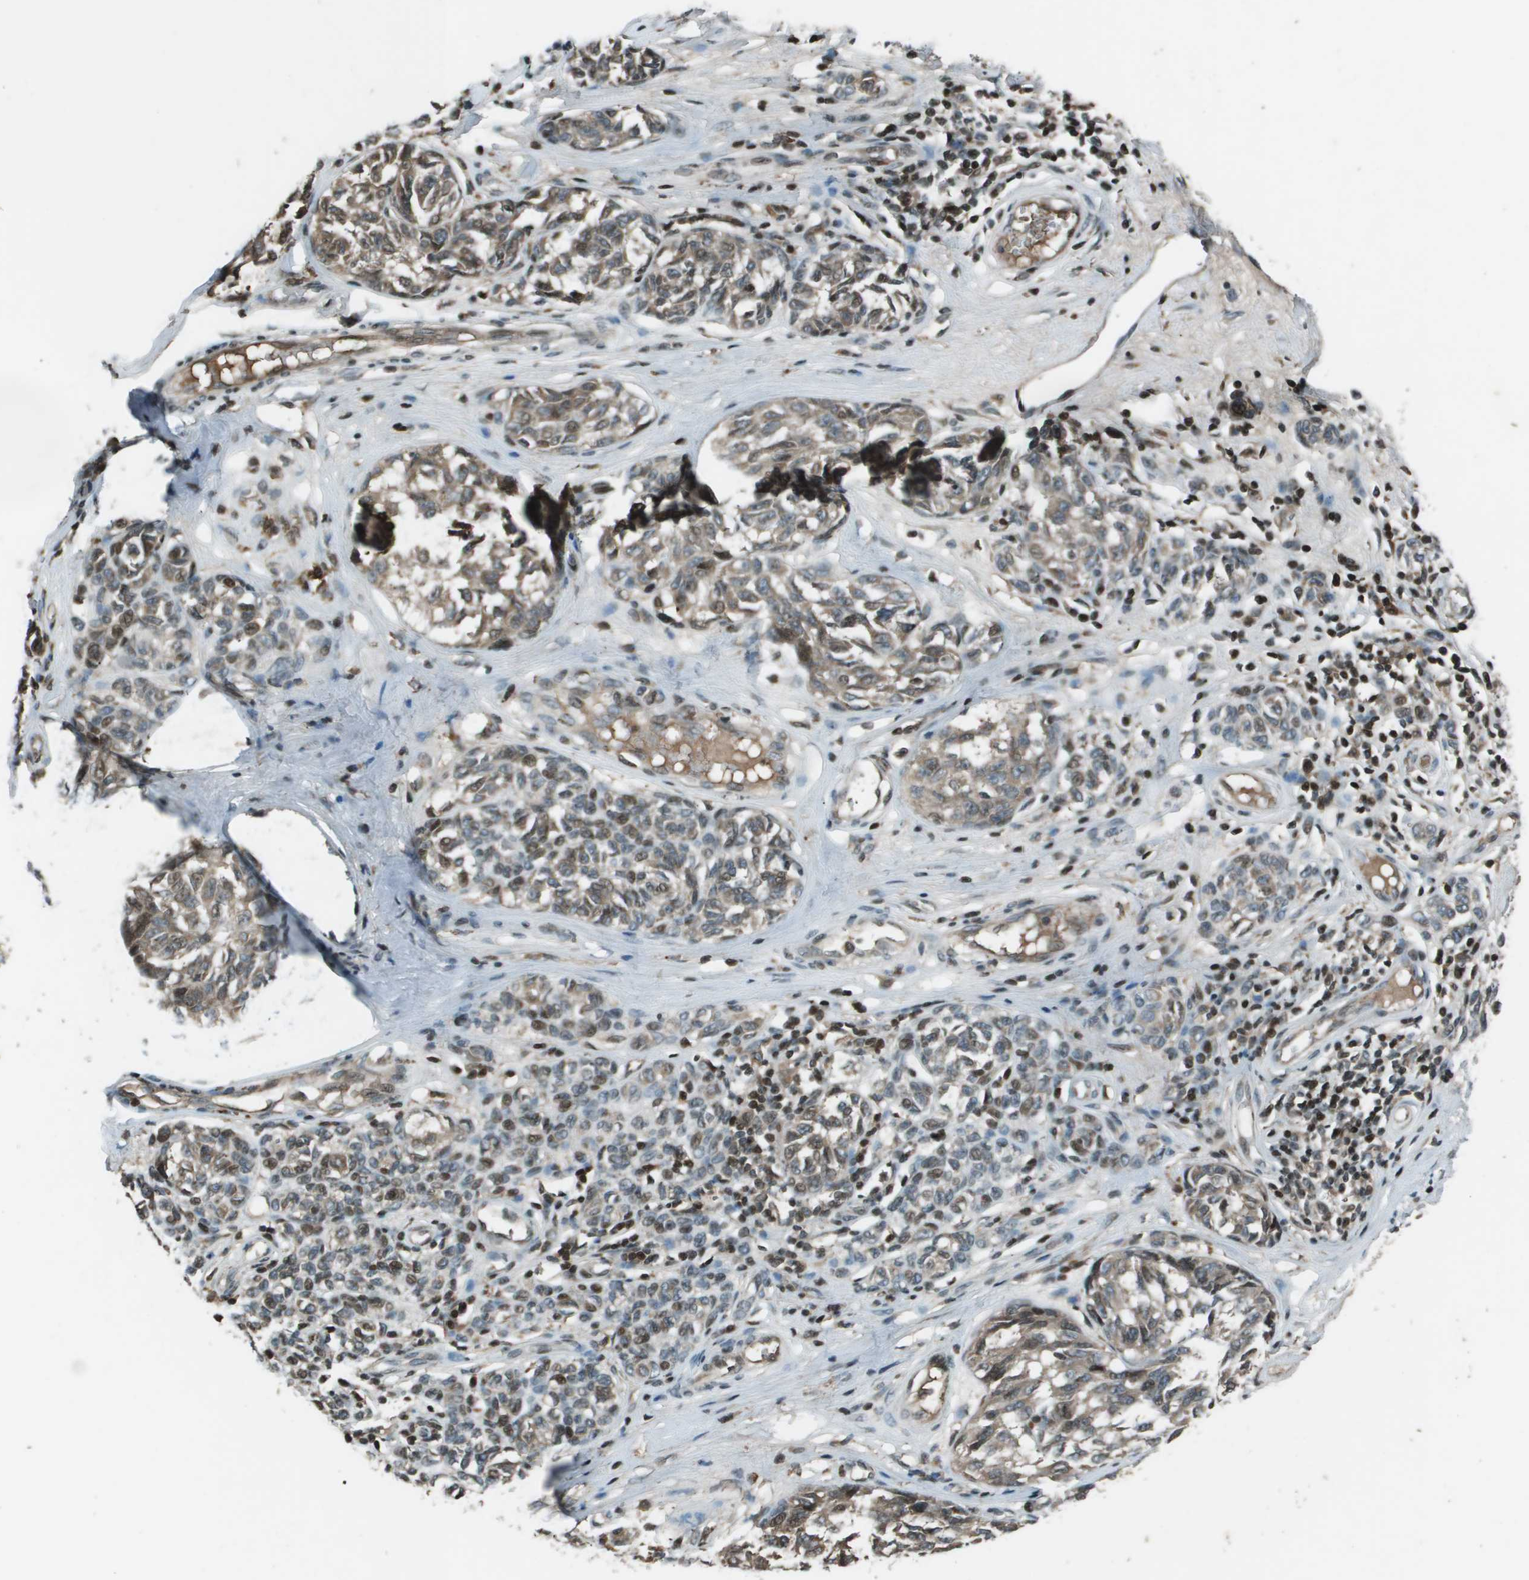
{"staining": {"intensity": "weak", "quantity": ">75%", "location": "cytoplasmic/membranous"}, "tissue": "melanoma", "cell_type": "Tumor cells", "image_type": "cancer", "snomed": [{"axis": "morphology", "description": "Malignant melanoma, NOS"}, {"axis": "topography", "description": "Skin"}], "caption": "Immunohistochemistry (IHC) image of human malignant melanoma stained for a protein (brown), which demonstrates low levels of weak cytoplasmic/membranous expression in about >75% of tumor cells.", "gene": "CXCL12", "patient": {"sex": "female", "age": 64}}